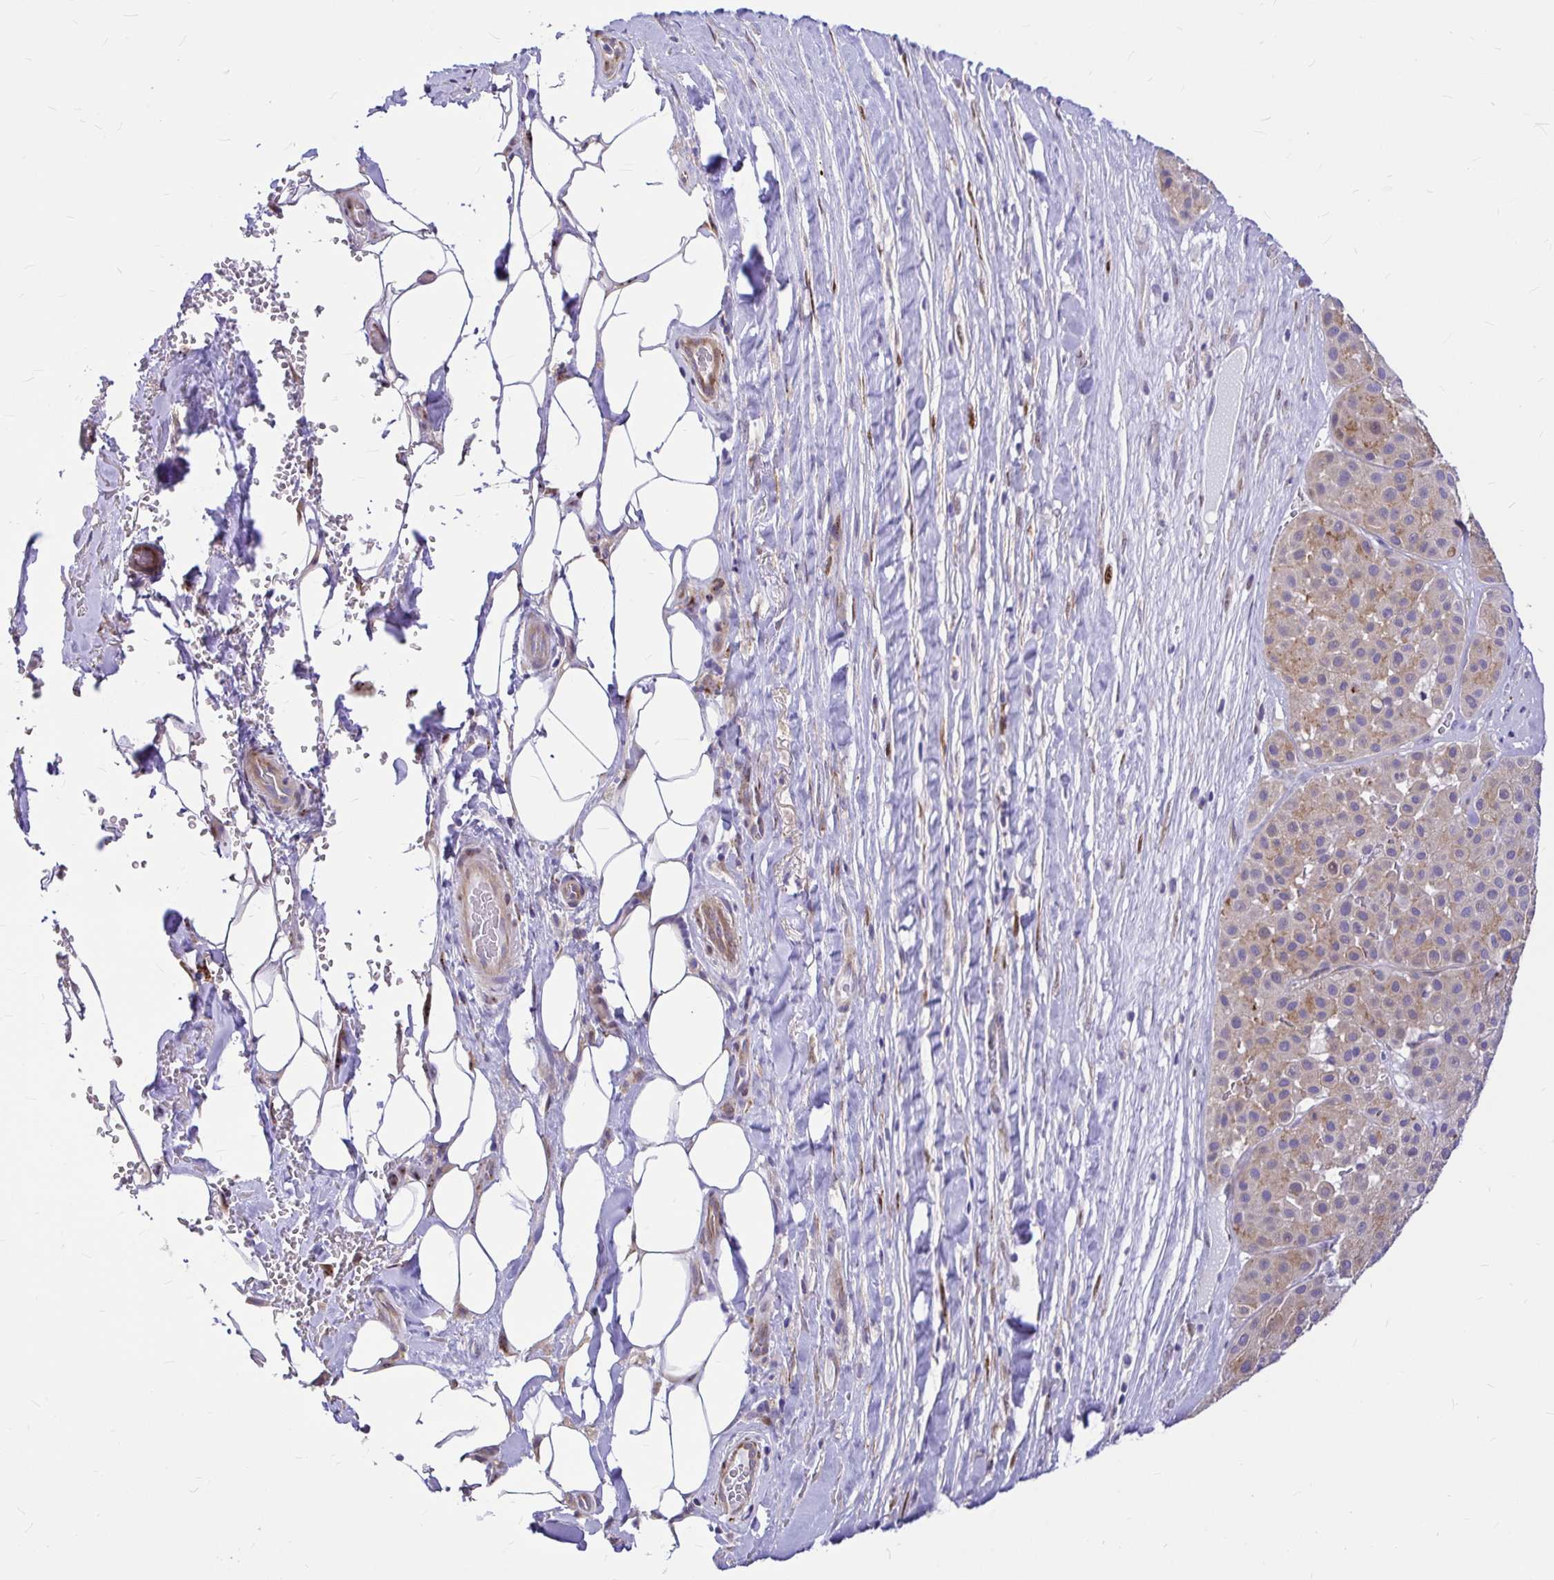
{"staining": {"intensity": "weak", "quantity": "25%-75%", "location": "cytoplasmic/membranous"}, "tissue": "melanoma", "cell_type": "Tumor cells", "image_type": "cancer", "snomed": [{"axis": "morphology", "description": "Malignant melanoma, Metastatic site"}, {"axis": "topography", "description": "Smooth muscle"}], "caption": "Immunohistochemical staining of human melanoma exhibits low levels of weak cytoplasmic/membranous expression in about 25%-75% of tumor cells. The protein of interest is shown in brown color, while the nuclei are stained blue.", "gene": "GABBR2", "patient": {"sex": "male", "age": 41}}